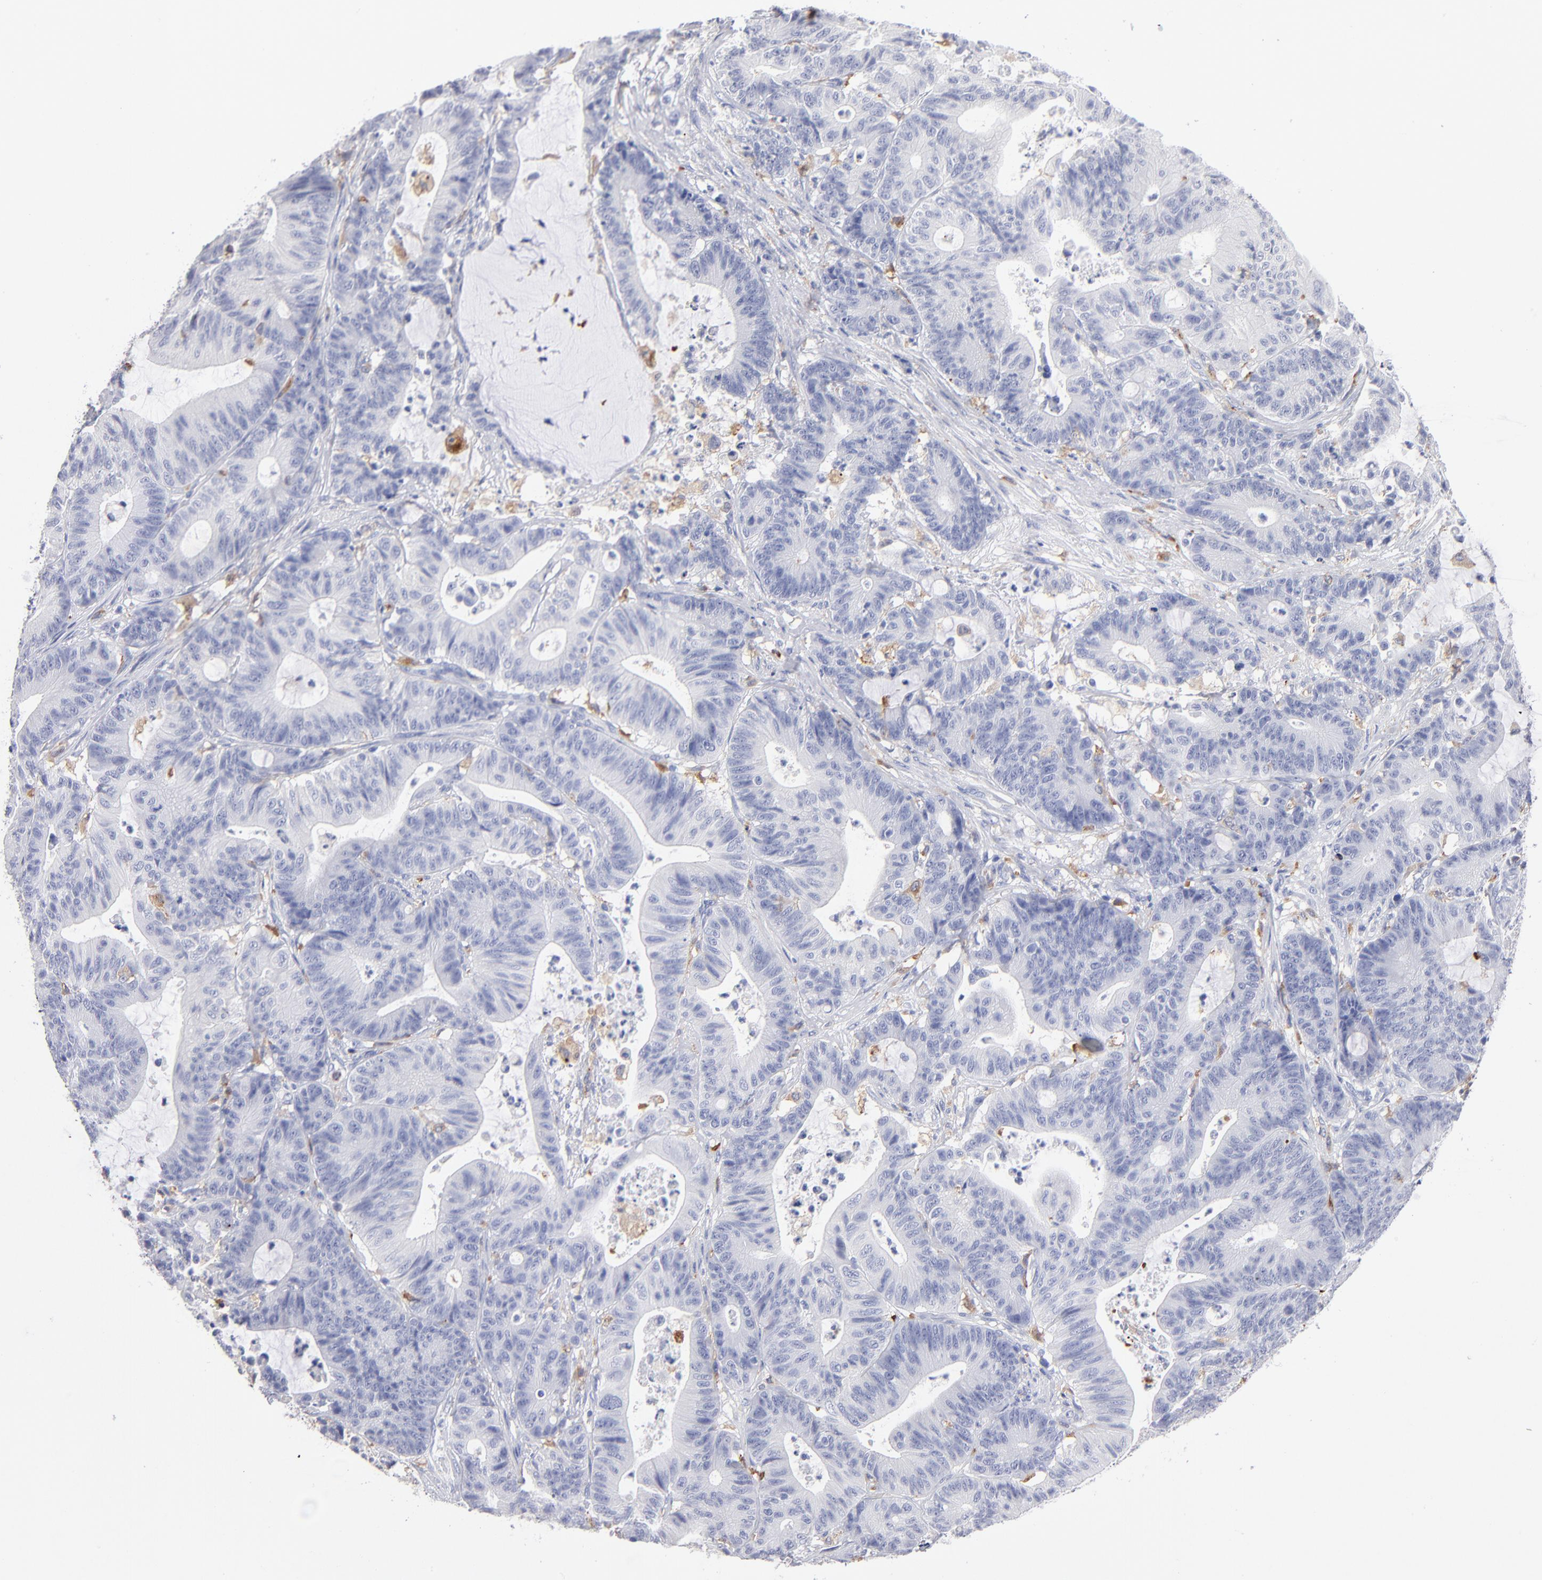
{"staining": {"intensity": "negative", "quantity": "none", "location": "none"}, "tissue": "colorectal cancer", "cell_type": "Tumor cells", "image_type": "cancer", "snomed": [{"axis": "morphology", "description": "Adenocarcinoma, NOS"}, {"axis": "topography", "description": "Colon"}], "caption": "Tumor cells show no significant protein staining in adenocarcinoma (colorectal). Brightfield microscopy of IHC stained with DAB (3,3'-diaminobenzidine) (brown) and hematoxylin (blue), captured at high magnification.", "gene": "CD180", "patient": {"sex": "female", "age": 84}}